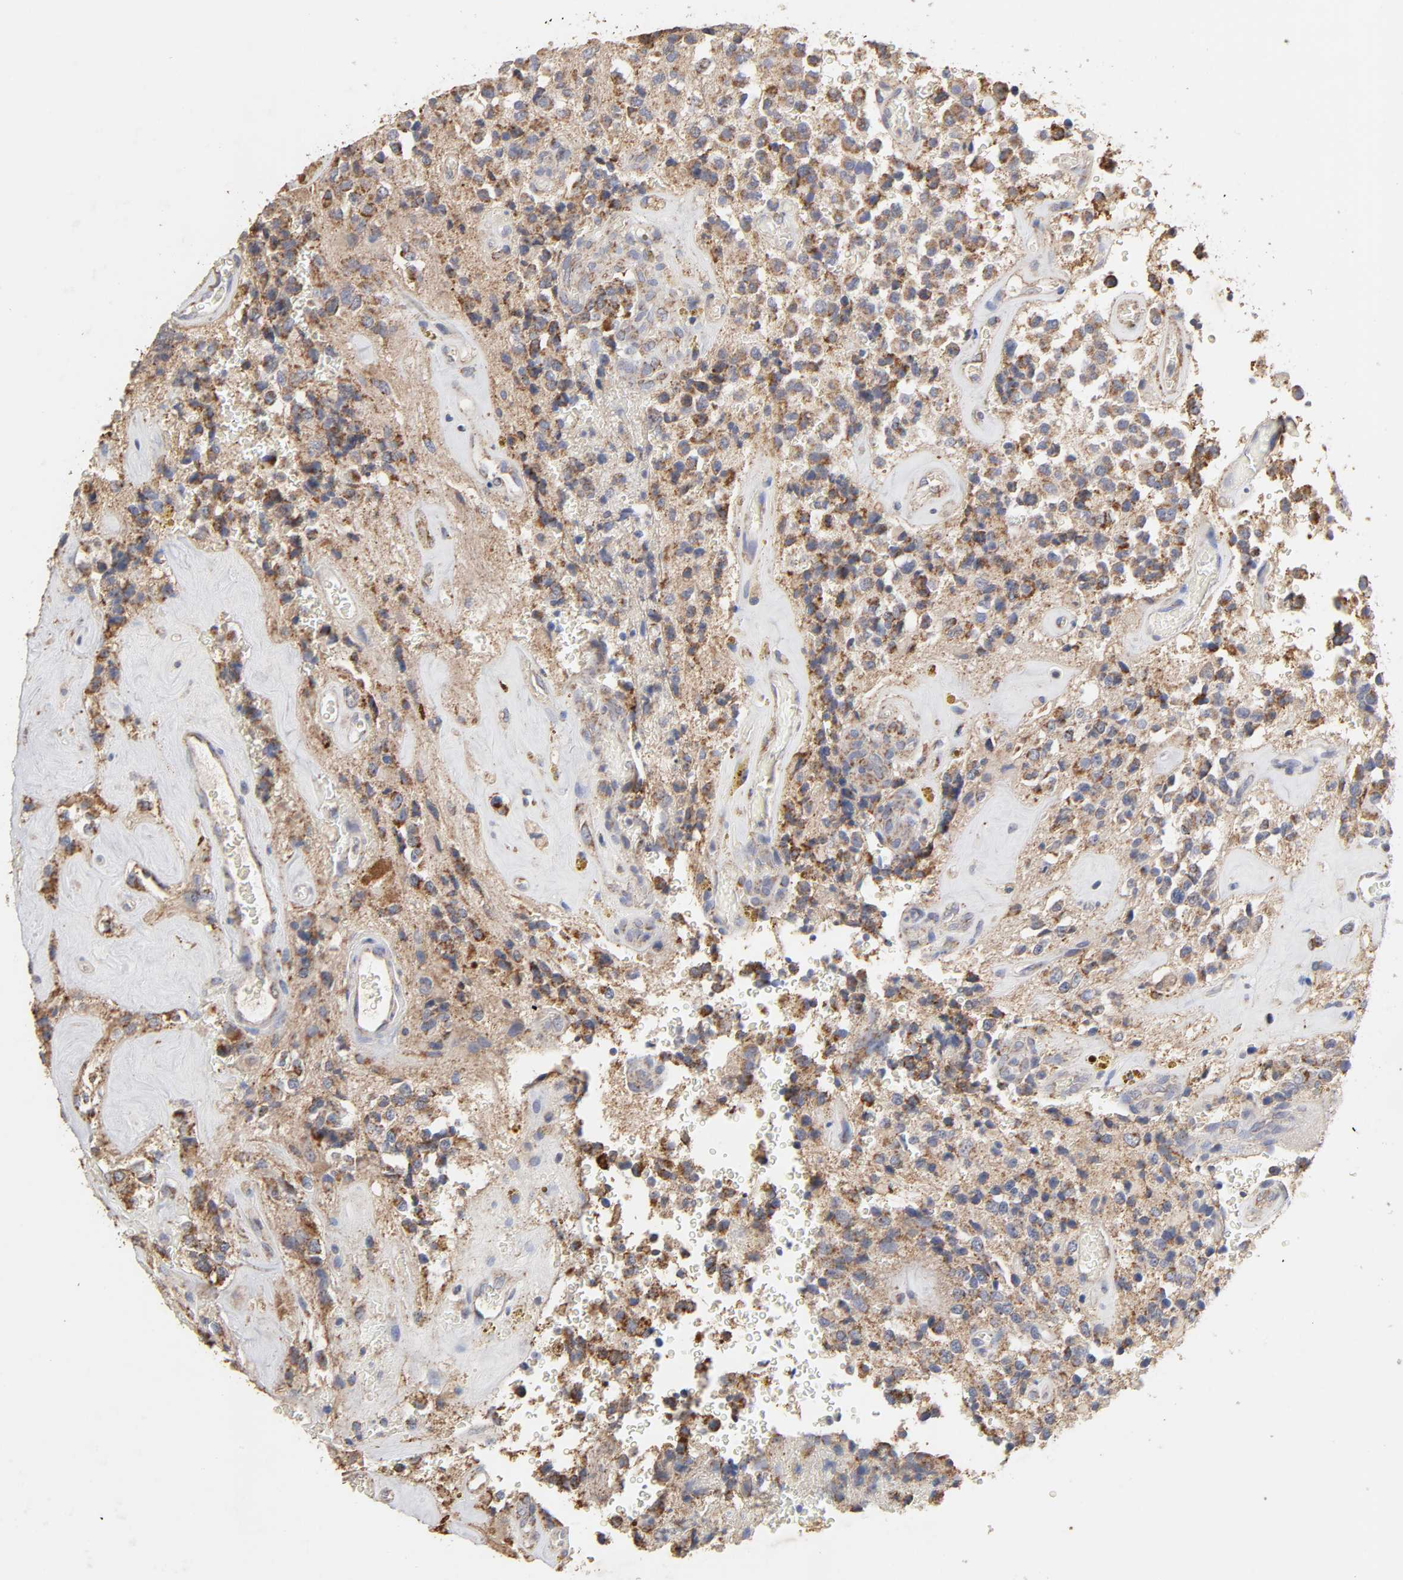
{"staining": {"intensity": "moderate", "quantity": "25%-75%", "location": "cytoplasmic/membranous"}, "tissue": "glioma", "cell_type": "Tumor cells", "image_type": "cancer", "snomed": [{"axis": "morphology", "description": "Glioma, malignant, High grade"}, {"axis": "topography", "description": "pancreas cauda"}], "caption": "A micrograph of human glioma stained for a protein reveals moderate cytoplasmic/membranous brown staining in tumor cells.", "gene": "CYCS", "patient": {"sex": "male", "age": 60}}